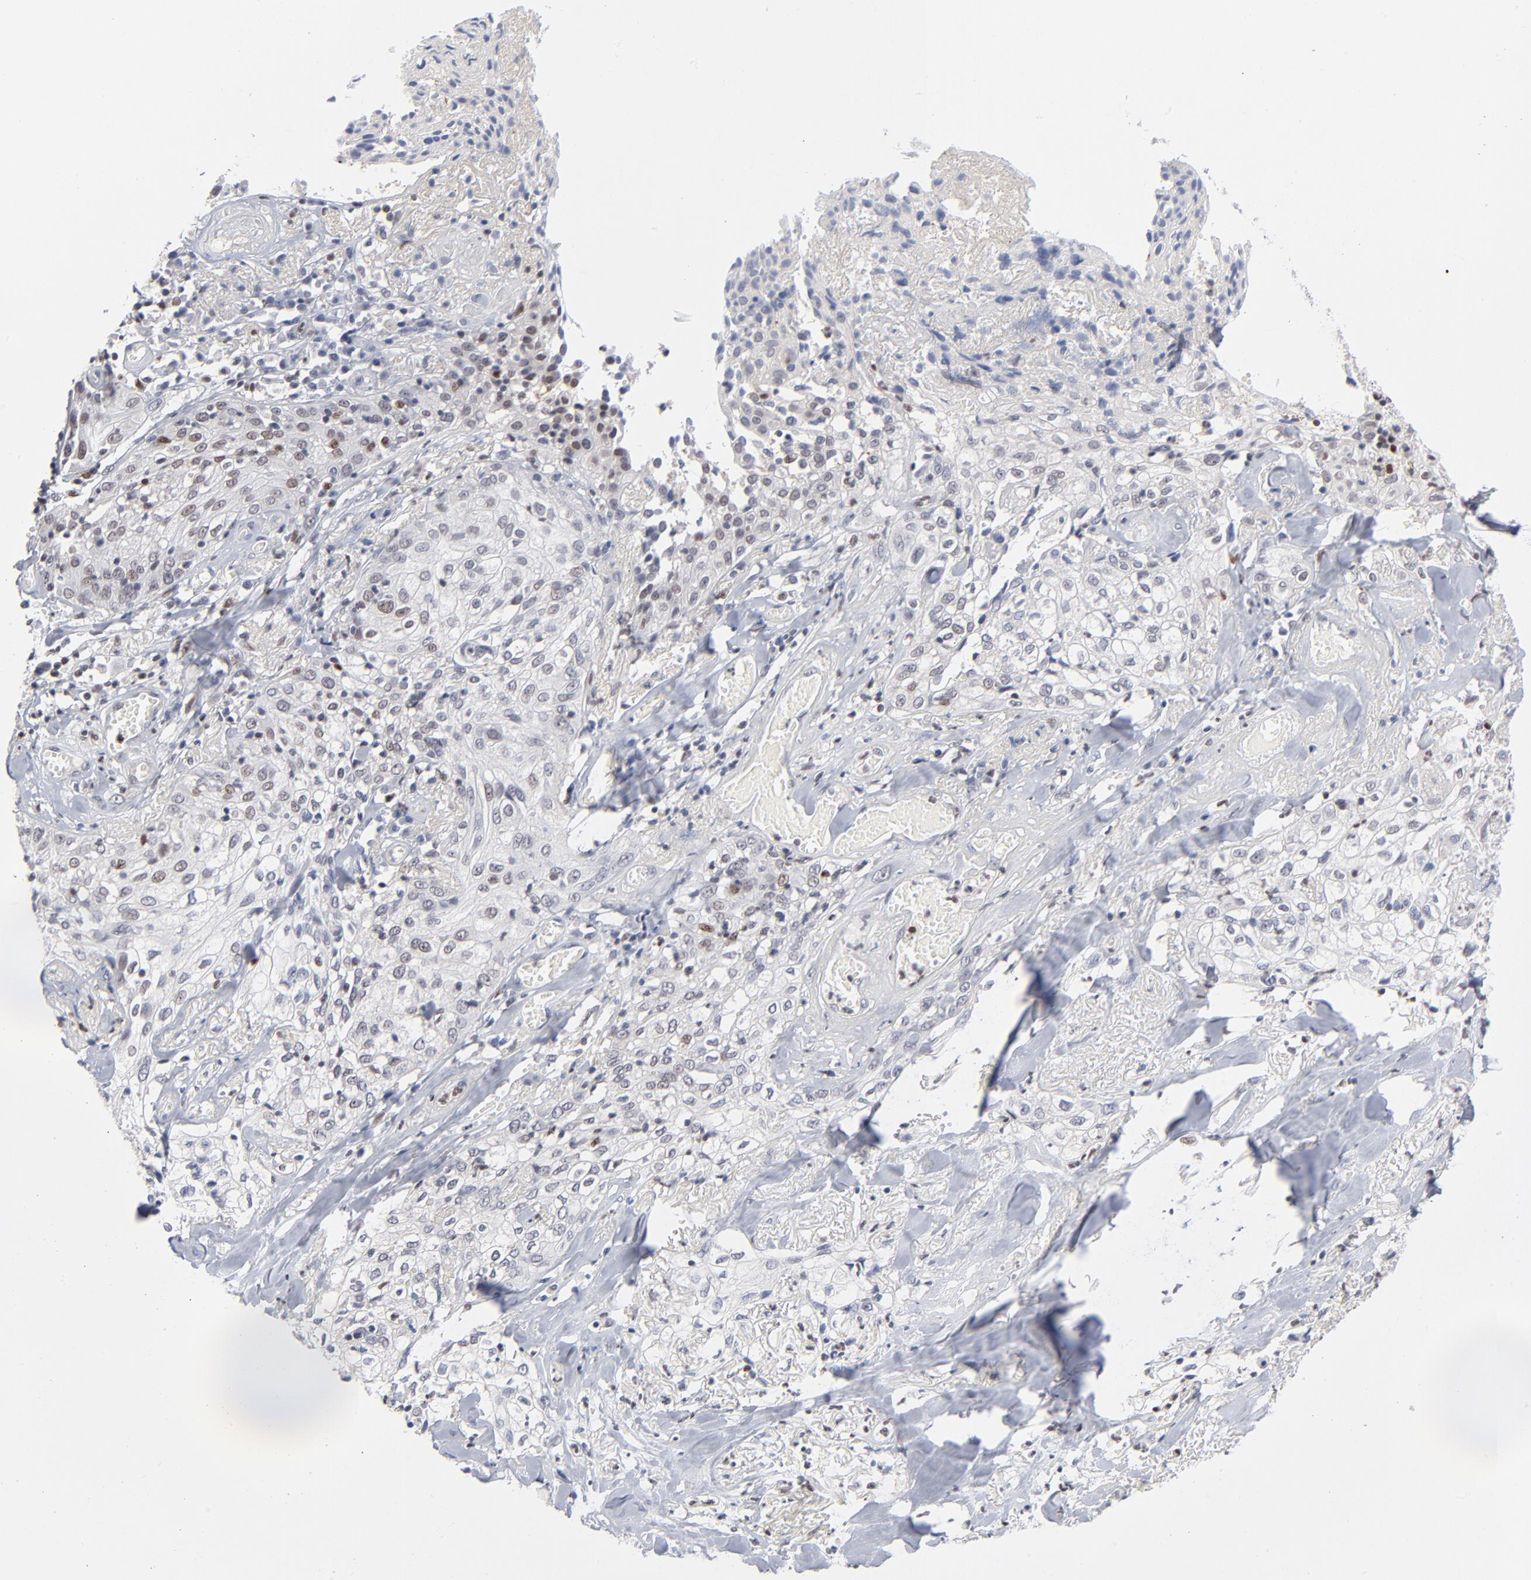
{"staining": {"intensity": "weak", "quantity": "25%-75%", "location": "nuclear"}, "tissue": "skin cancer", "cell_type": "Tumor cells", "image_type": "cancer", "snomed": [{"axis": "morphology", "description": "Squamous cell carcinoma, NOS"}, {"axis": "topography", "description": "Skin"}], "caption": "Skin cancer stained for a protein displays weak nuclear positivity in tumor cells.", "gene": "MAX", "patient": {"sex": "male", "age": 65}}